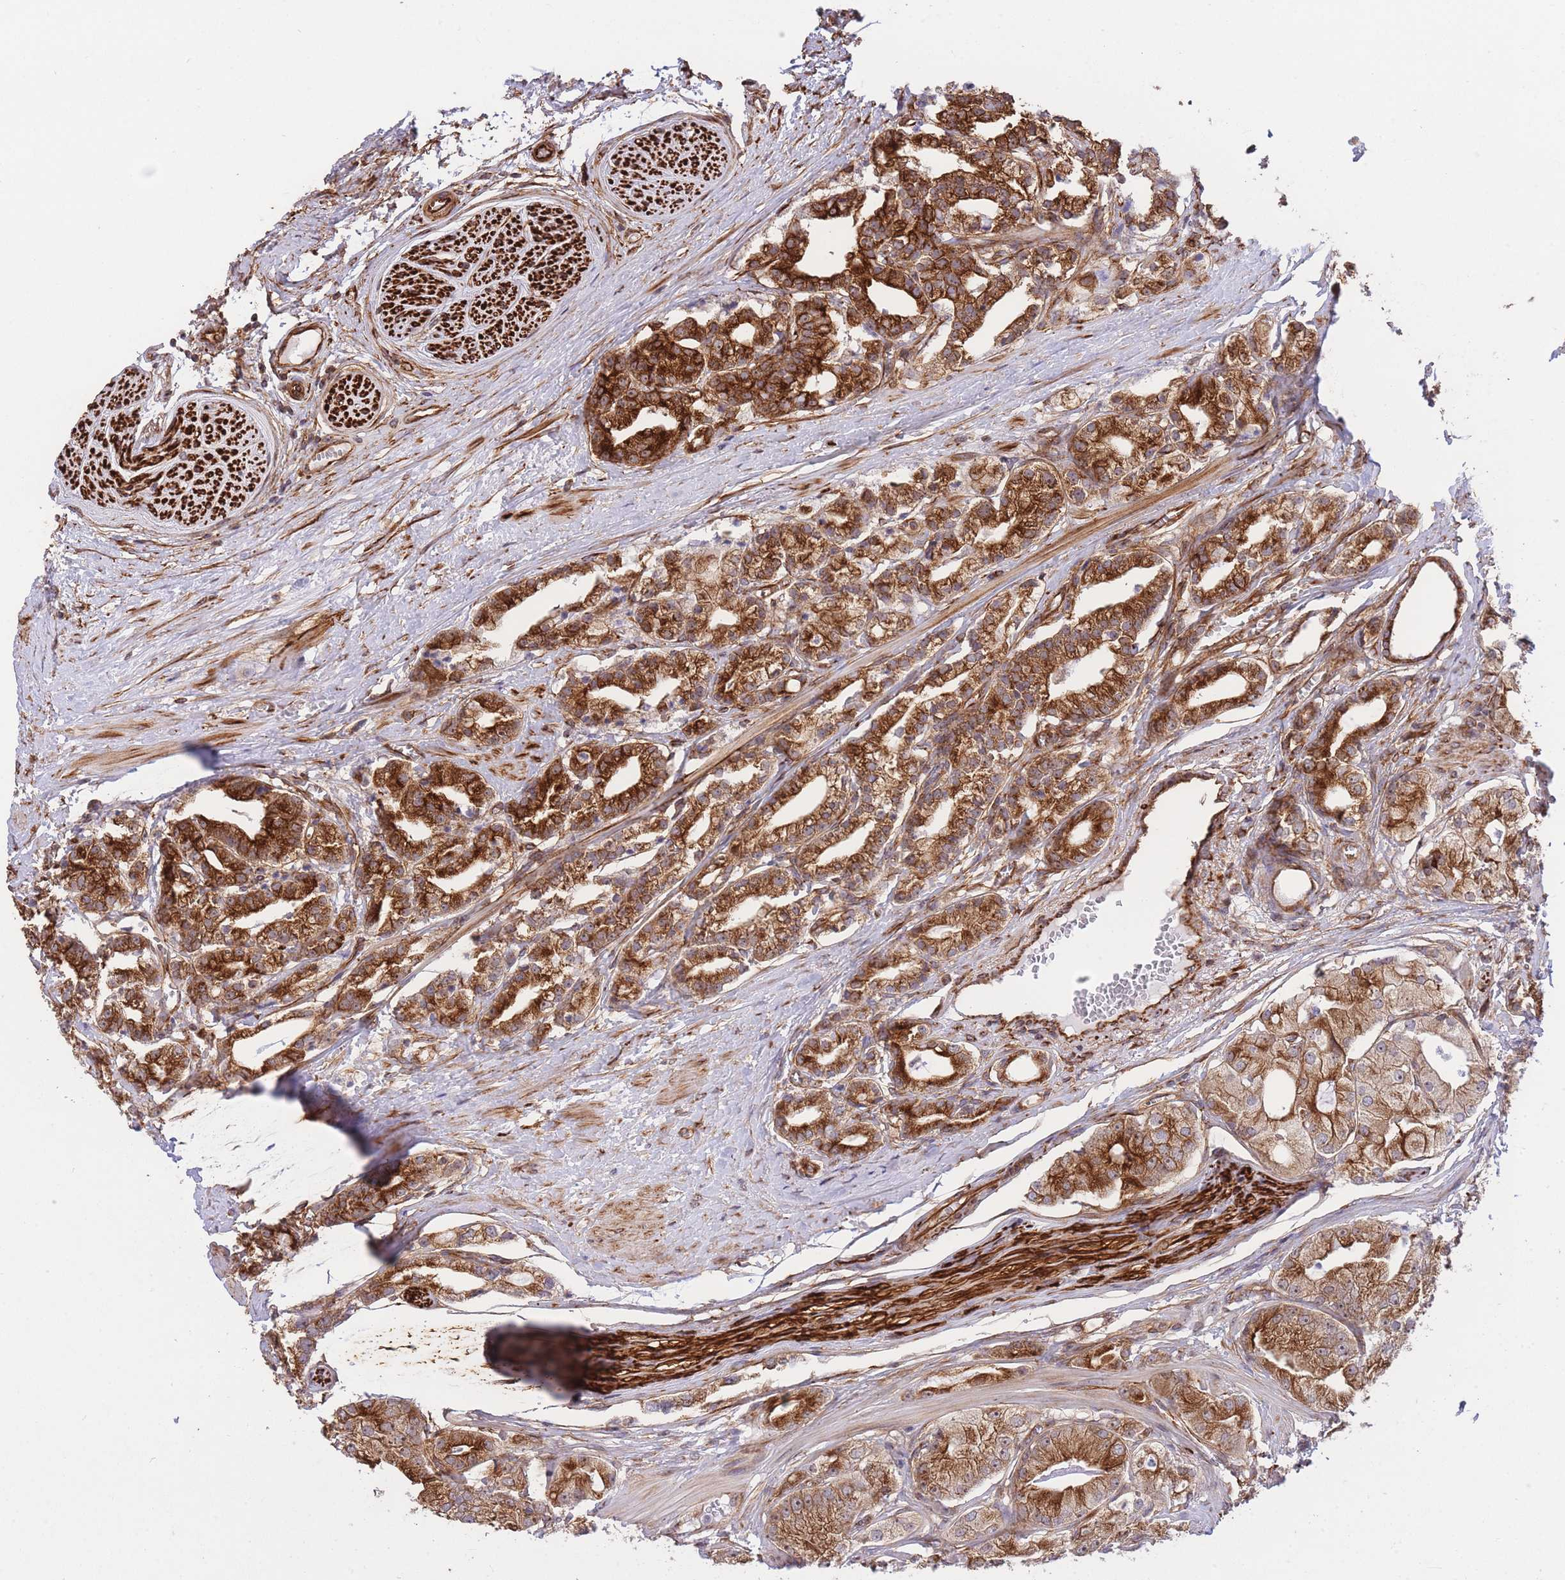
{"staining": {"intensity": "strong", "quantity": ">75%", "location": "cytoplasmic/membranous"}, "tissue": "prostate cancer", "cell_type": "Tumor cells", "image_type": "cancer", "snomed": [{"axis": "morphology", "description": "Adenocarcinoma, High grade"}, {"axis": "topography", "description": "Prostate"}], "caption": "Protein staining shows strong cytoplasmic/membranous positivity in about >75% of tumor cells in adenocarcinoma (high-grade) (prostate).", "gene": "EXOSC8", "patient": {"sex": "male", "age": 71}}